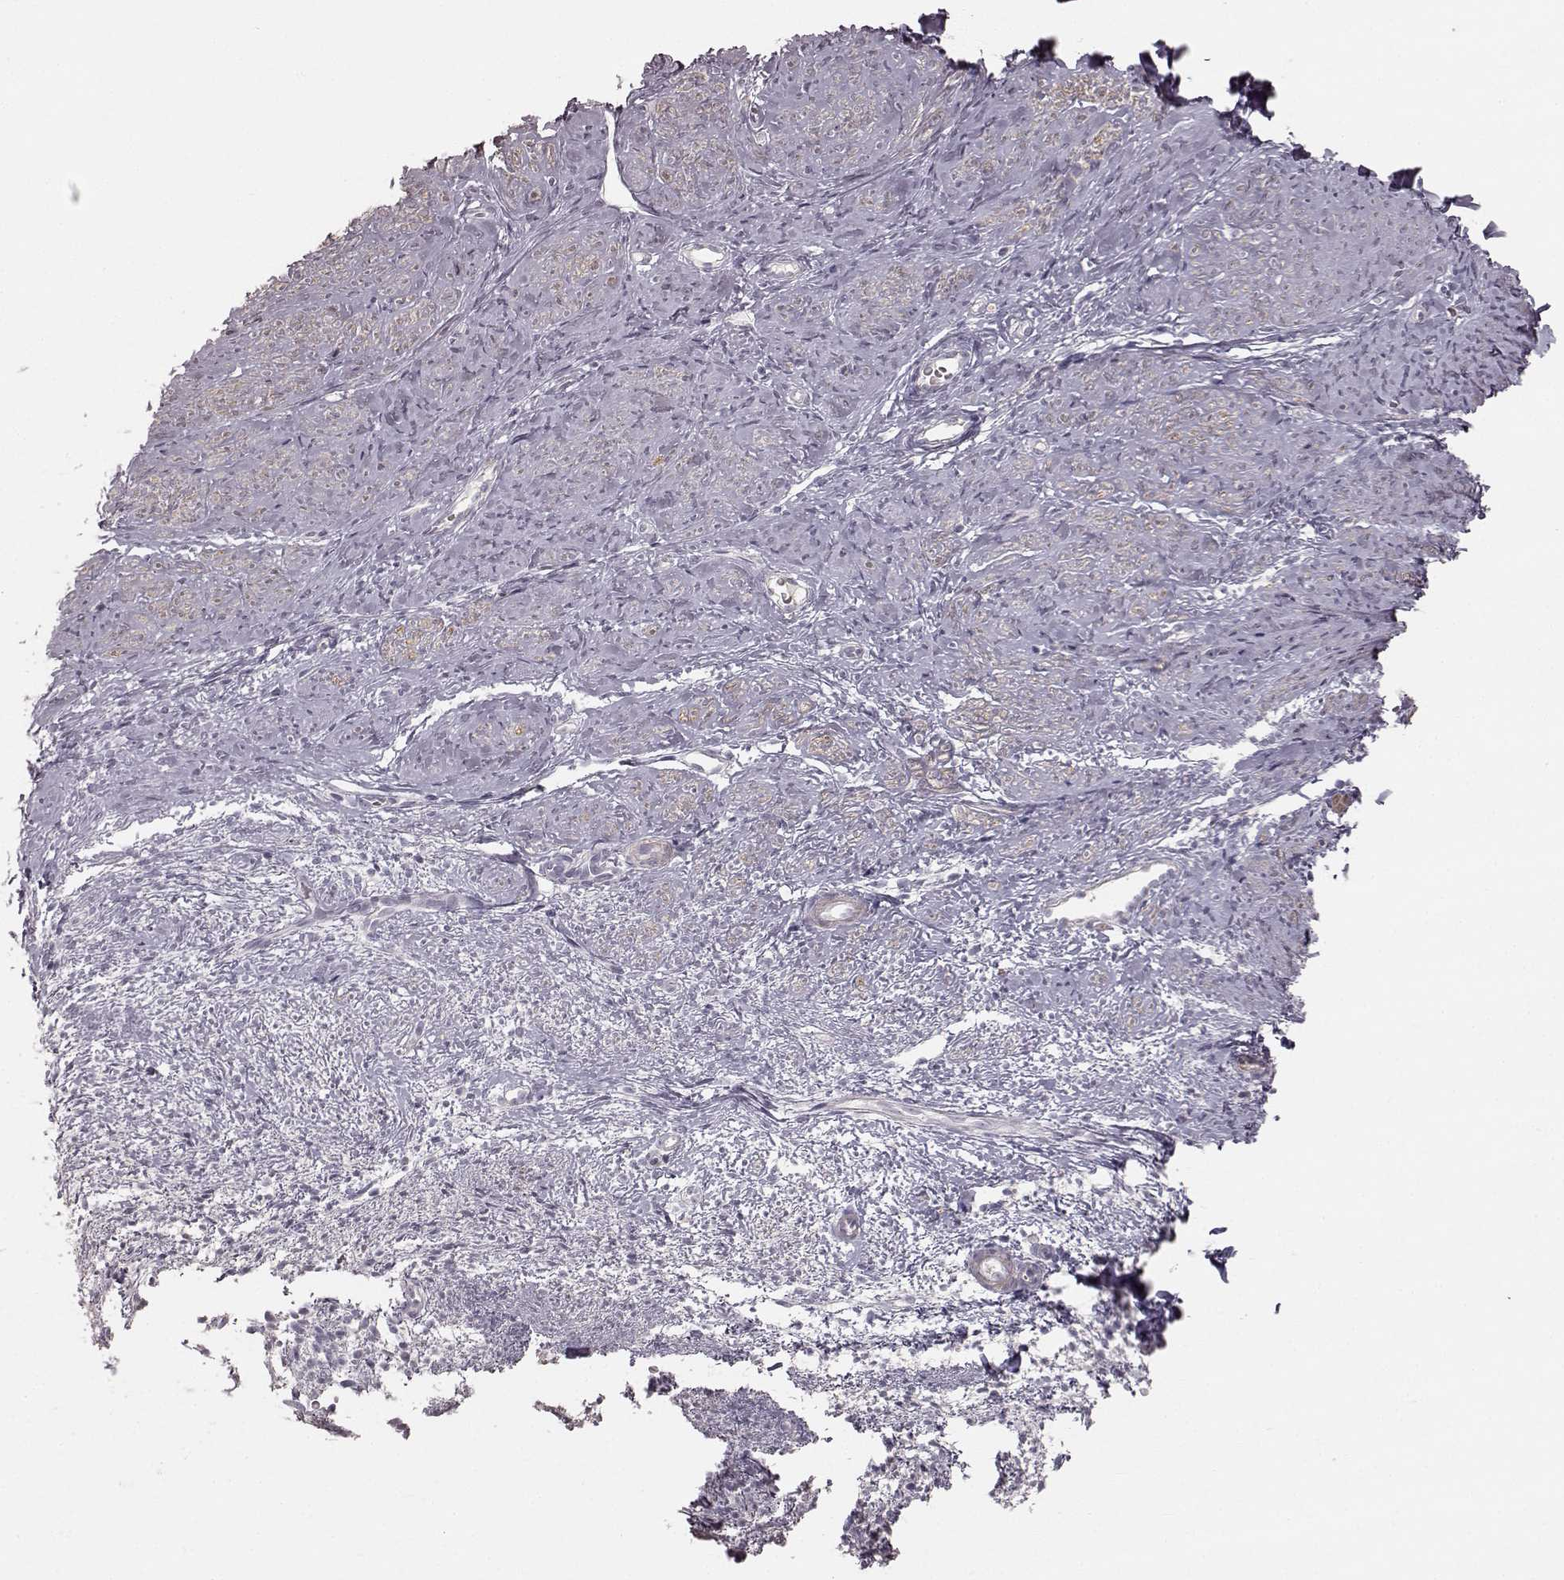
{"staining": {"intensity": "weak", "quantity": "25%-75%", "location": "cytoplasmic/membranous"}, "tissue": "smooth muscle", "cell_type": "Smooth muscle cells", "image_type": "normal", "snomed": [{"axis": "morphology", "description": "Normal tissue, NOS"}, {"axis": "topography", "description": "Smooth muscle"}], "caption": "Immunohistochemical staining of benign human smooth muscle shows 25%-75% levels of weak cytoplasmic/membranous protein positivity in approximately 25%-75% of smooth muscle cells. The protein is stained brown, and the nuclei are stained in blue (DAB (3,3'-diaminobenzidine) IHC with brightfield microscopy, high magnification).", "gene": "PRLHR", "patient": {"sex": "female", "age": 48}}